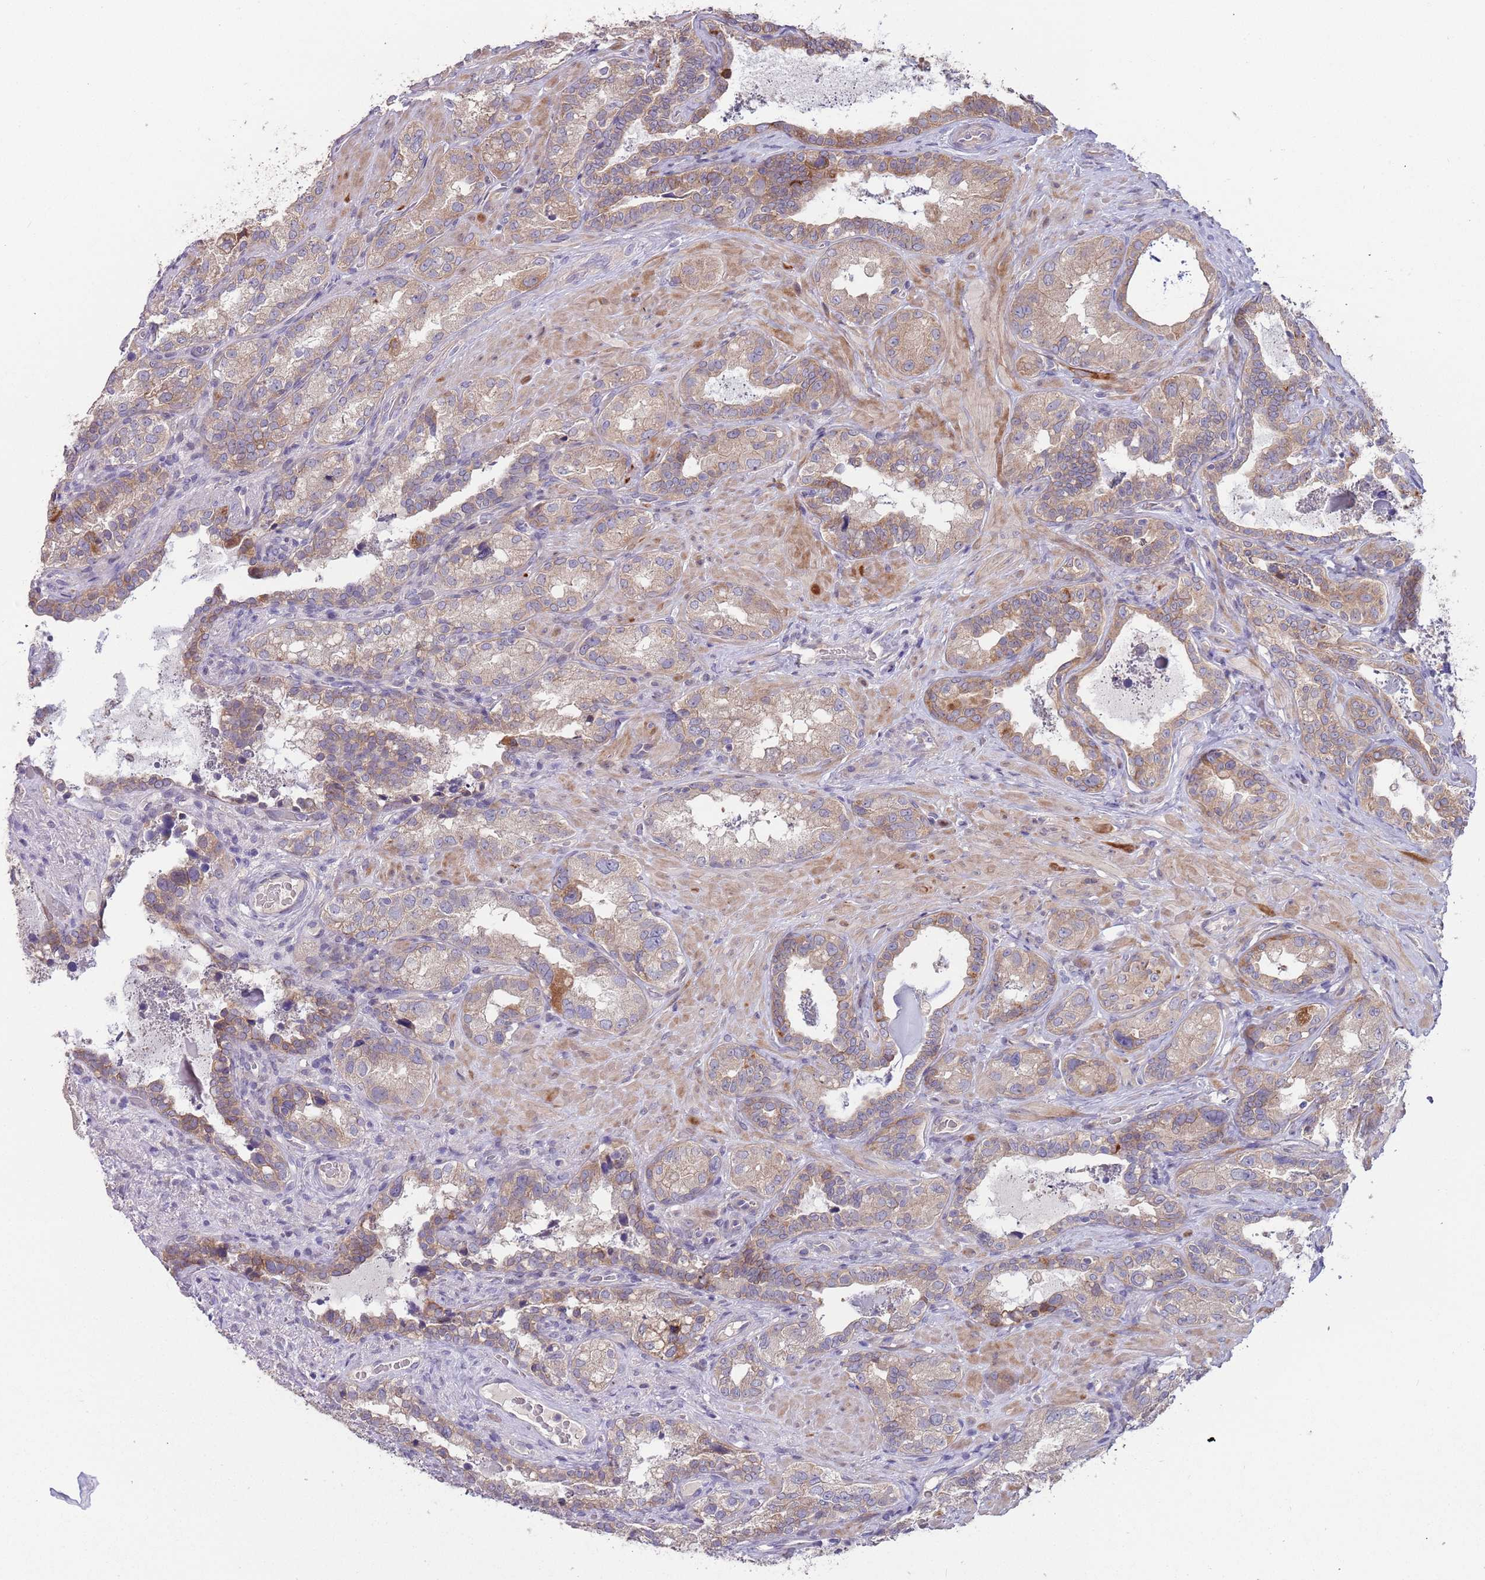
{"staining": {"intensity": "moderate", "quantity": "<25%", "location": "cytoplasmic/membranous"}, "tissue": "seminal vesicle", "cell_type": "Glandular cells", "image_type": "normal", "snomed": [{"axis": "morphology", "description": "Normal tissue, NOS"}, {"axis": "topography", "description": "Seminal veicle"}, {"axis": "topography", "description": "Peripheral nerve tissue"}], "caption": "This image exhibits normal seminal vesicle stained with immunohistochemistry (IHC) to label a protein in brown. The cytoplasmic/membranous of glandular cells show moderate positivity for the protein. Nuclei are counter-stained blue.", "gene": "ABCC10", "patient": {"sex": "male", "age": 67}}